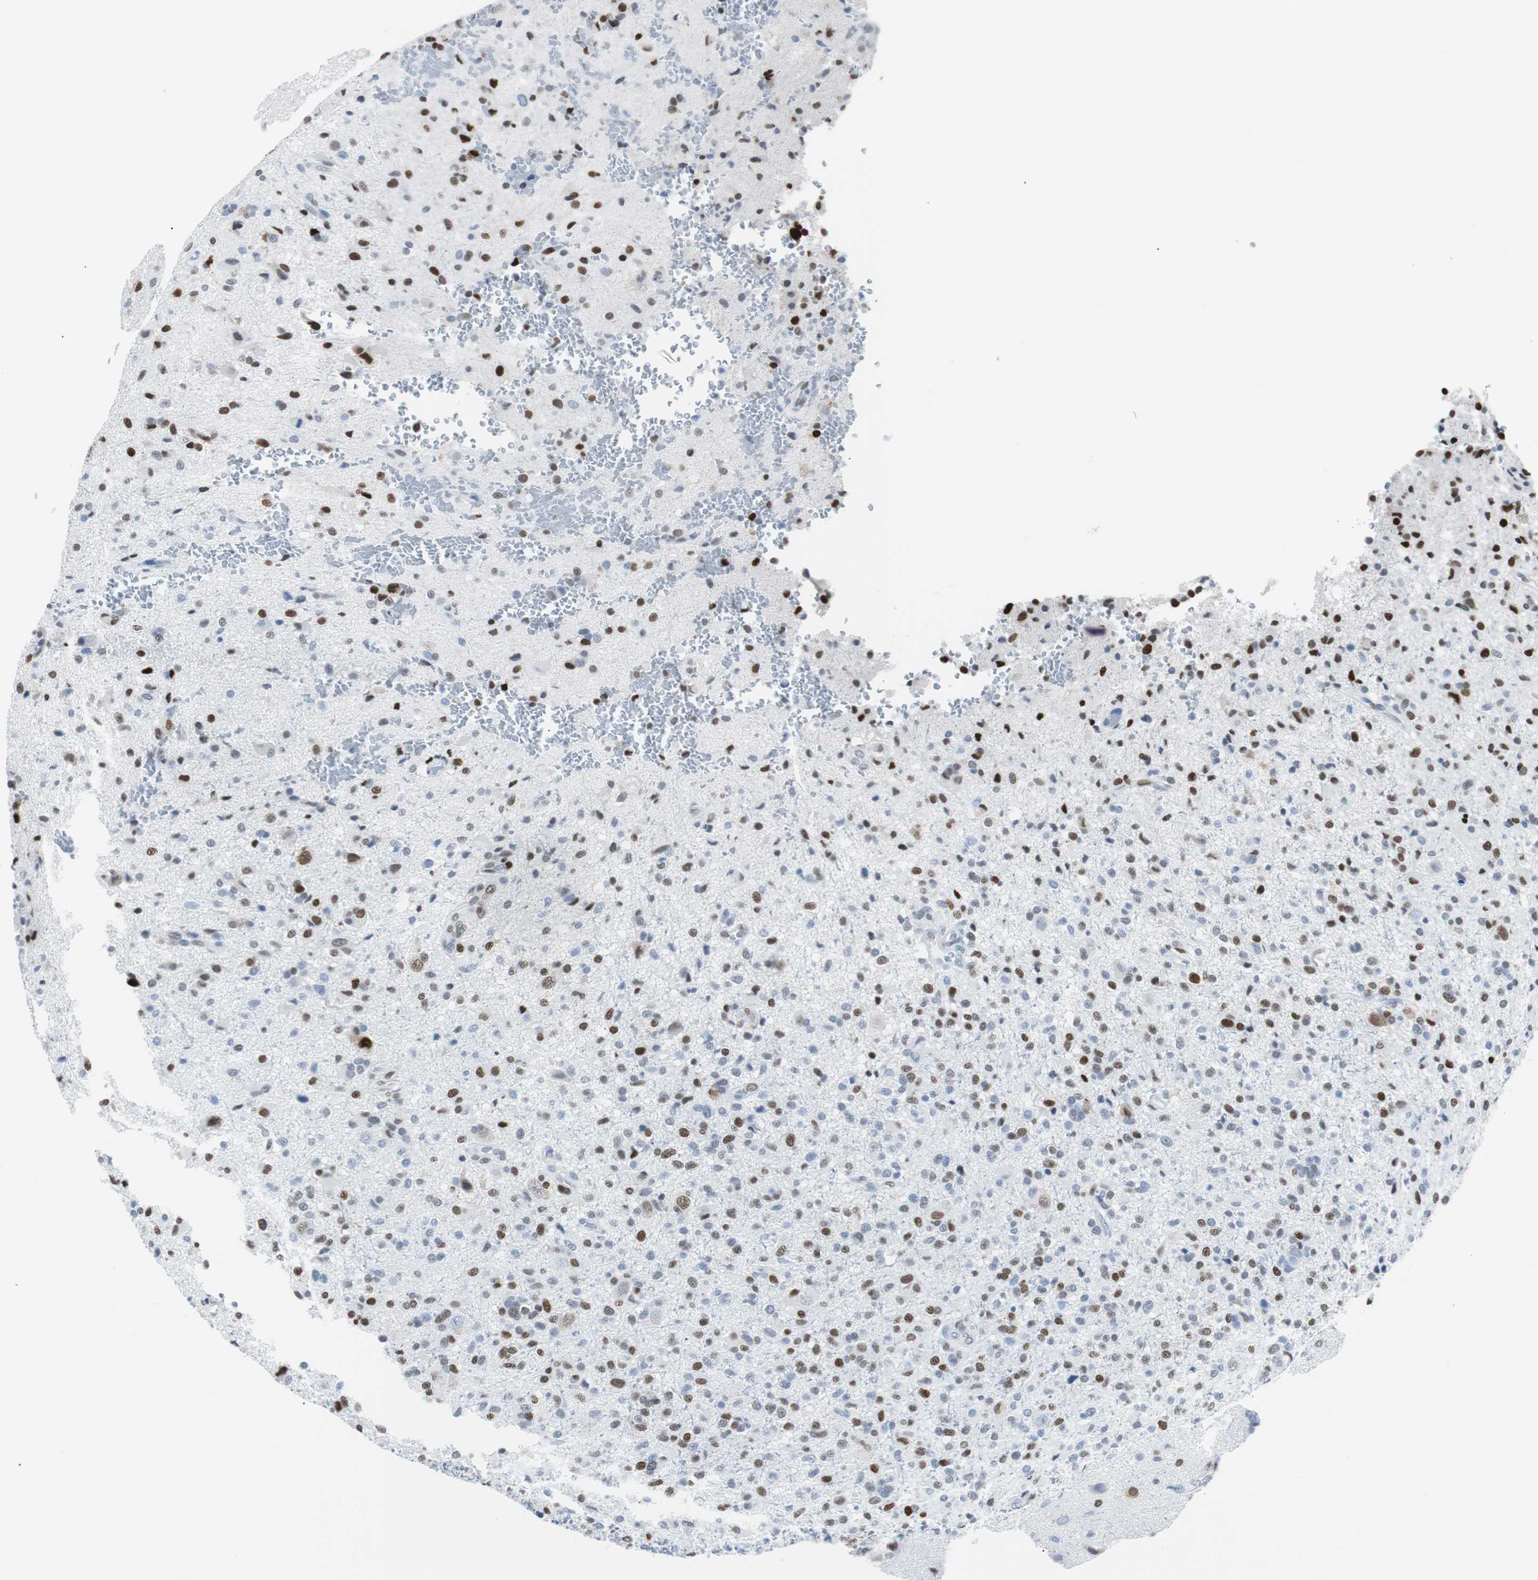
{"staining": {"intensity": "moderate", "quantity": "25%-75%", "location": "nuclear"}, "tissue": "glioma", "cell_type": "Tumor cells", "image_type": "cancer", "snomed": [{"axis": "morphology", "description": "Glioma, malignant, High grade"}, {"axis": "topography", "description": "Brain"}], "caption": "IHC (DAB (3,3'-diaminobenzidine)) staining of human glioma demonstrates moderate nuclear protein staining in about 25%-75% of tumor cells.", "gene": "JUN", "patient": {"sex": "male", "age": 71}}